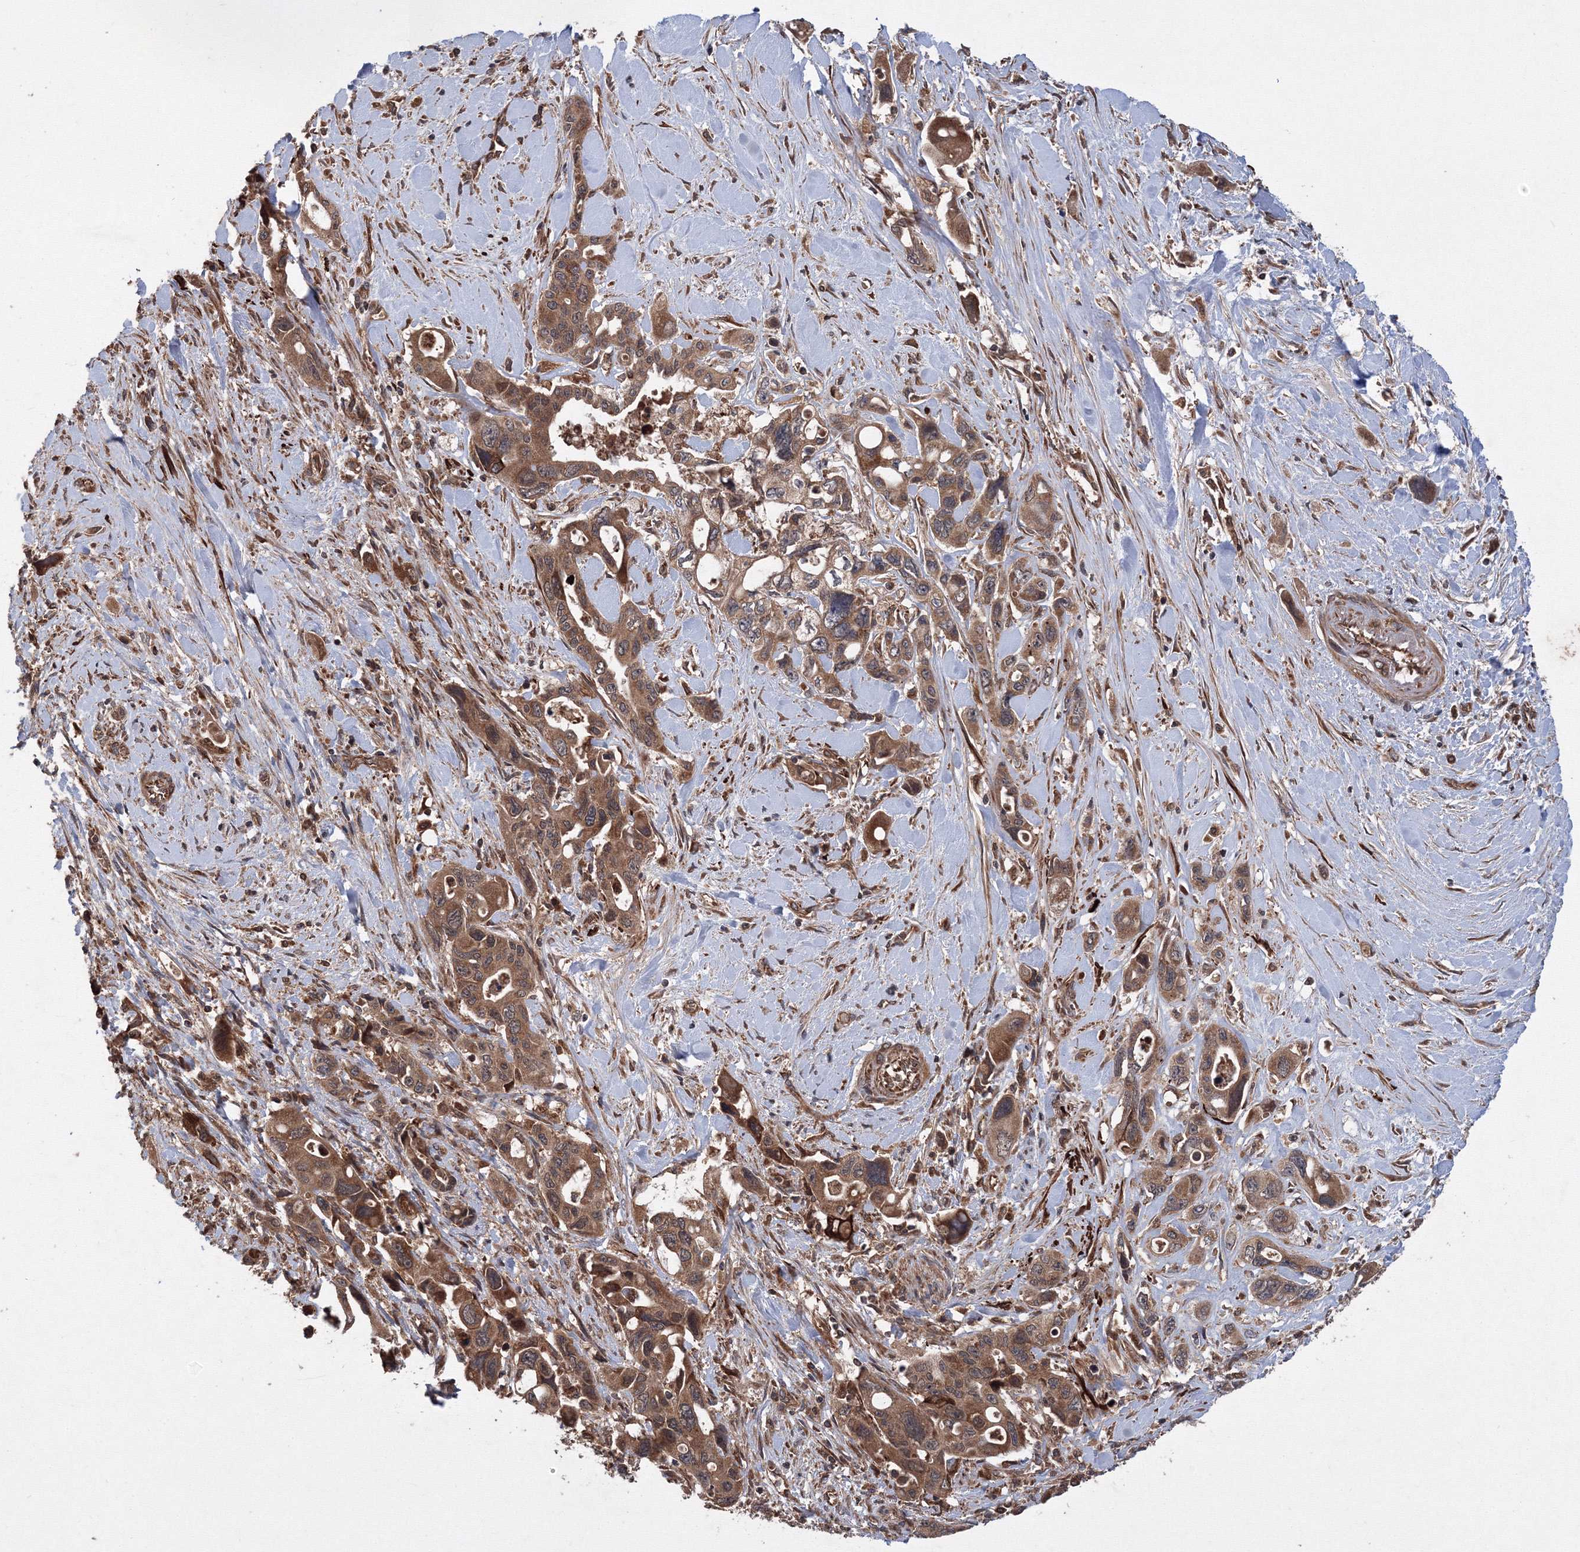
{"staining": {"intensity": "moderate", "quantity": ">75%", "location": "cytoplasmic/membranous"}, "tissue": "pancreatic cancer", "cell_type": "Tumor cells", "image_type": "cancer", "snomed": [{"axis": "morphology", "description": "Adenocarcinoma, NOS"}, {"axis": "topography", "description": "Pancreas"}], "caption": "A micrograph of adenocarcinoma (pancreatic) stained for a protein exhibits moderate cytoplasmic/membranous brown staining in tumor cells.", "gene": "ATG3", "patient": {"sex": "male", "age": 46}}